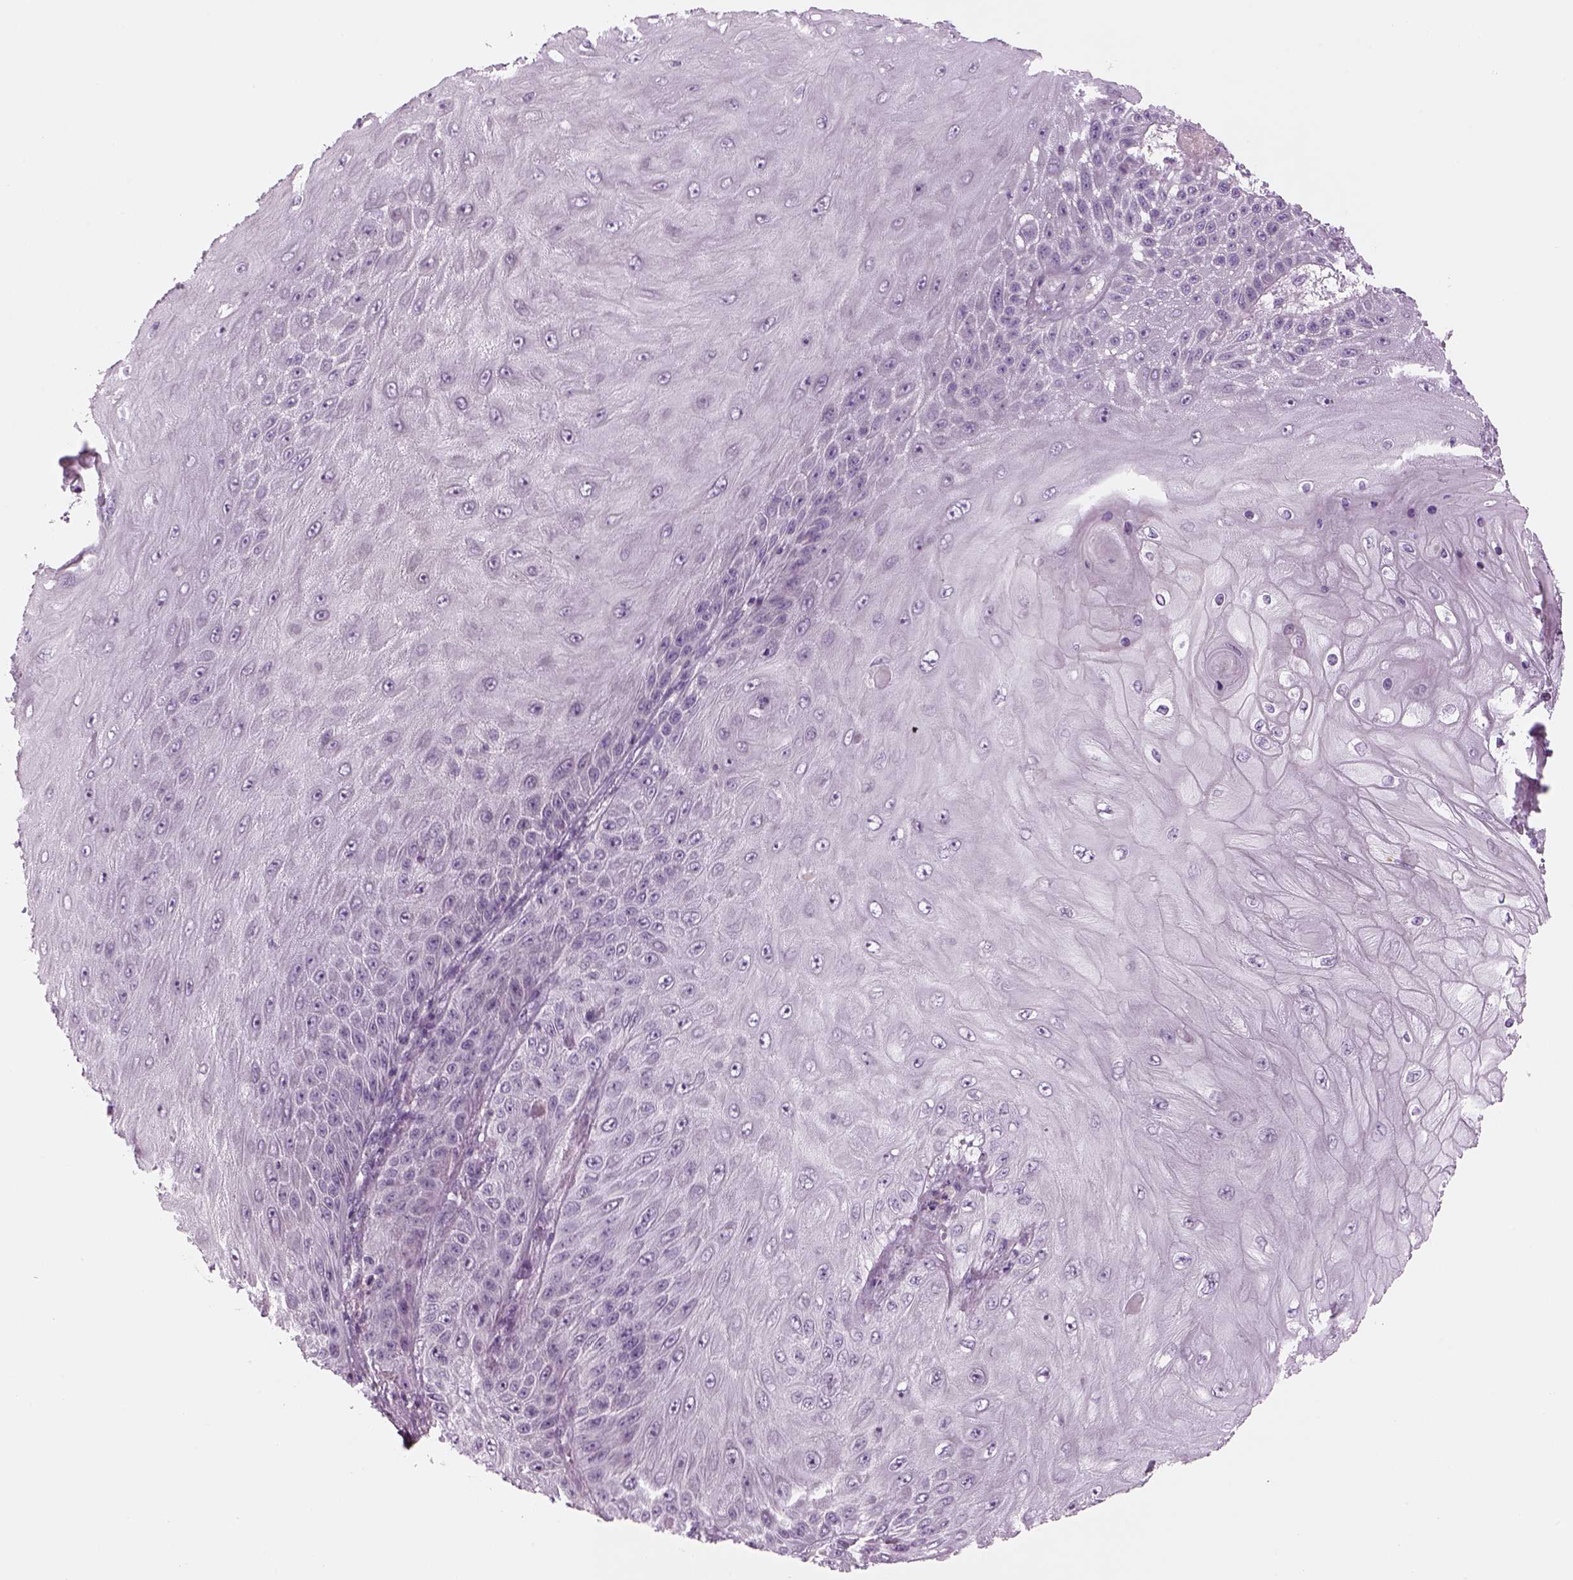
{"staining": {"intensity": "negative", "quantity": "none", "location": "none"}, "tissue": "skin cancer", "cell_type": "Tumor cells", "image_type": "cancer", "snomed": [{"axis": "morphology", "description": "Squamous cell carcinoma, NOS"}, {"axis": "topography", "description": "Skin"}], "caption": "Tumor cells are negative for brown protein staining in skin squamous cell carcinoma.", "gene": "LRRIQ3", "patient": {"sex": "male", "age": 62}}